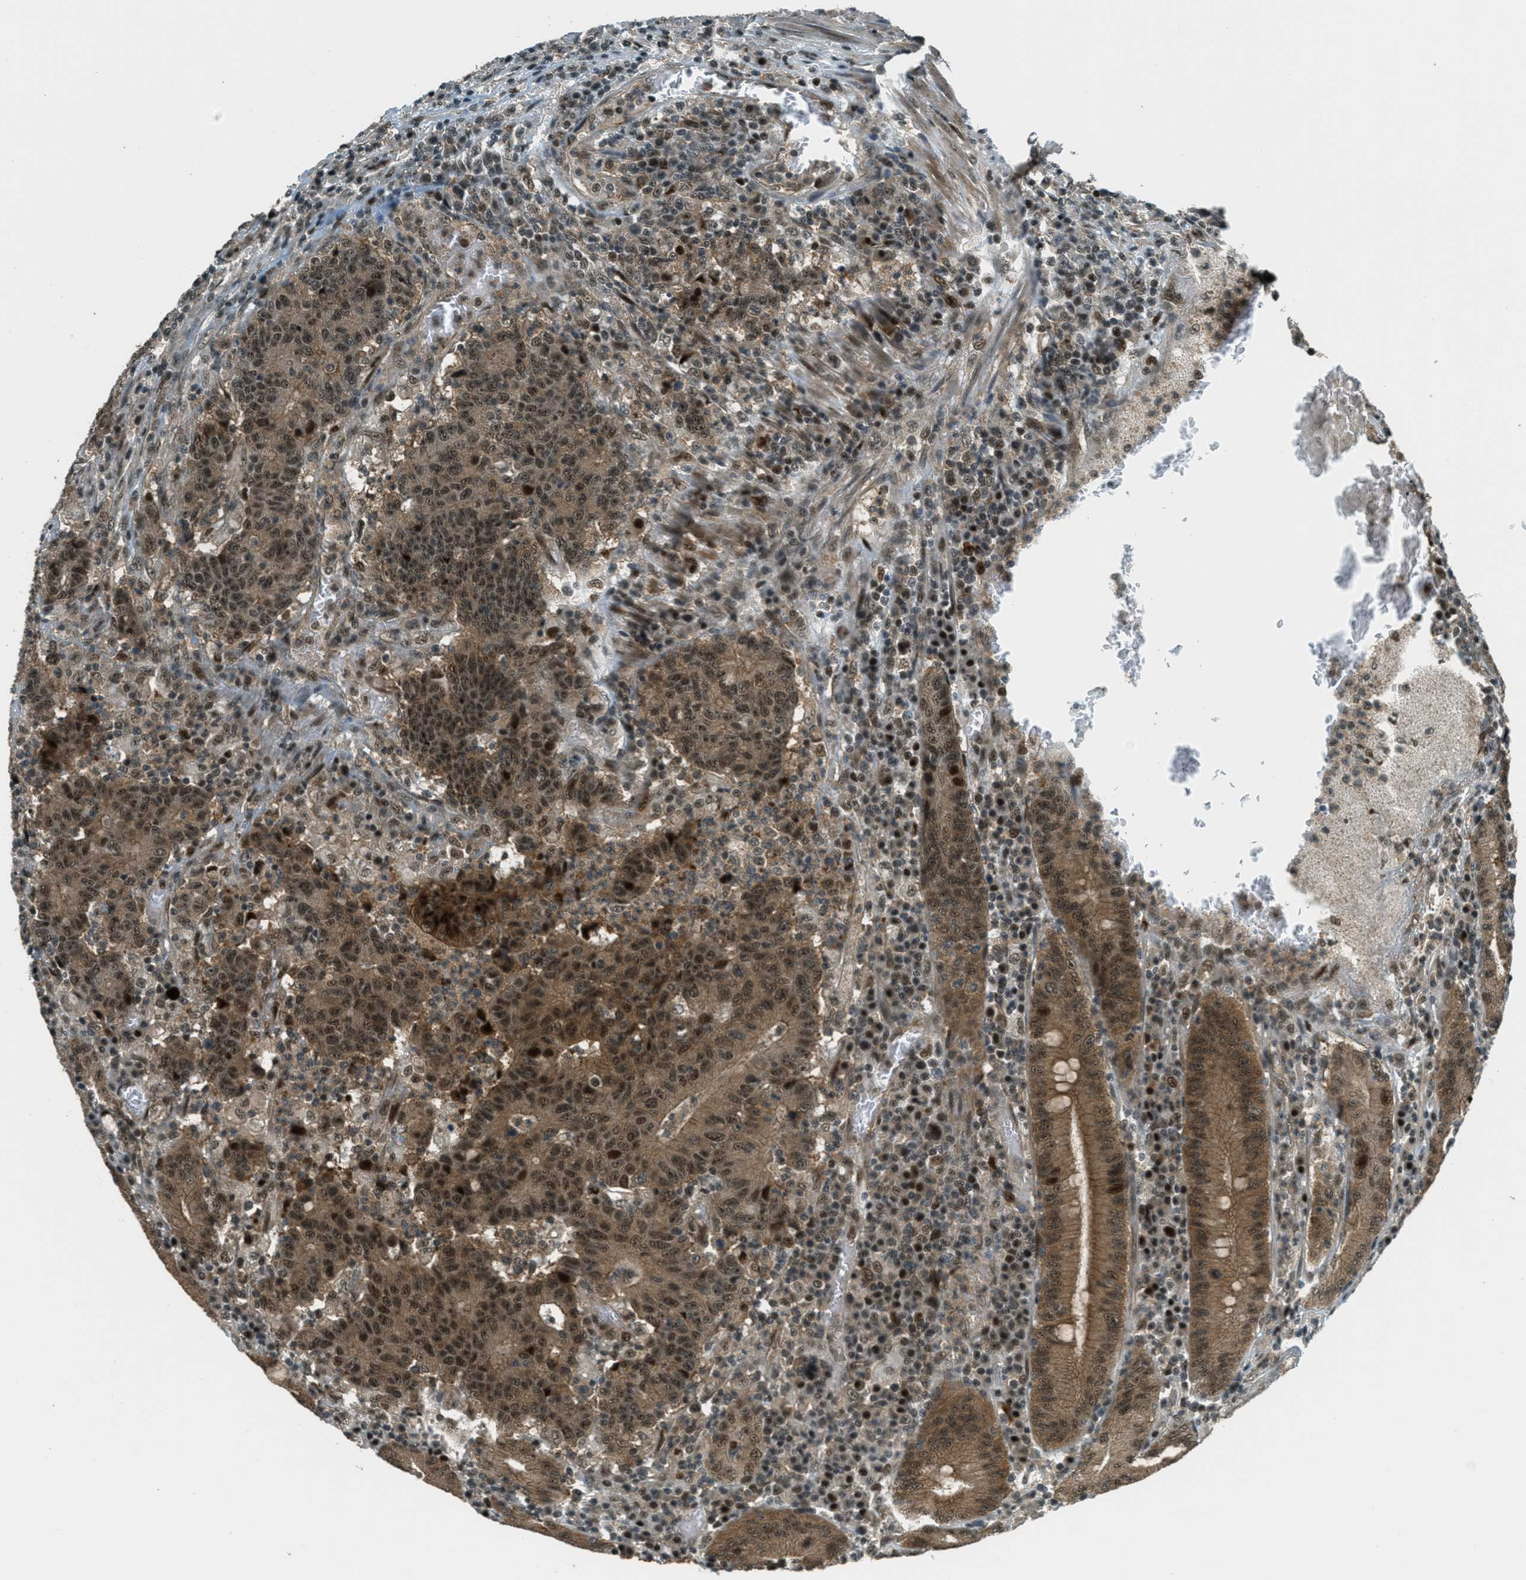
{"staining": {"intensity": "moderate", "quantity": ">75%", "location": "cytoplasmic/membranous,nuclear"}, "tissue": "colorectal cancer", "cell_type": "Tumor cells", "image_type": "cancer", "snomed": [{"axis": "morphology", "description": "Normal tissue, NOS"}, {"axis": "morphology", "description": "Adenocarcinoma, NOS"}, {"axis": "topography", "description": "Colon"}], "caption": "Colorectal adenocarcinoma stained for a protein (brown) exhibits moderate cytoplasmic/membranous and nuclear positive positivity in approximately >75% of tumor cells.", "gene": "FOXM1", "patient": {"sex": "female", "age": 75}}